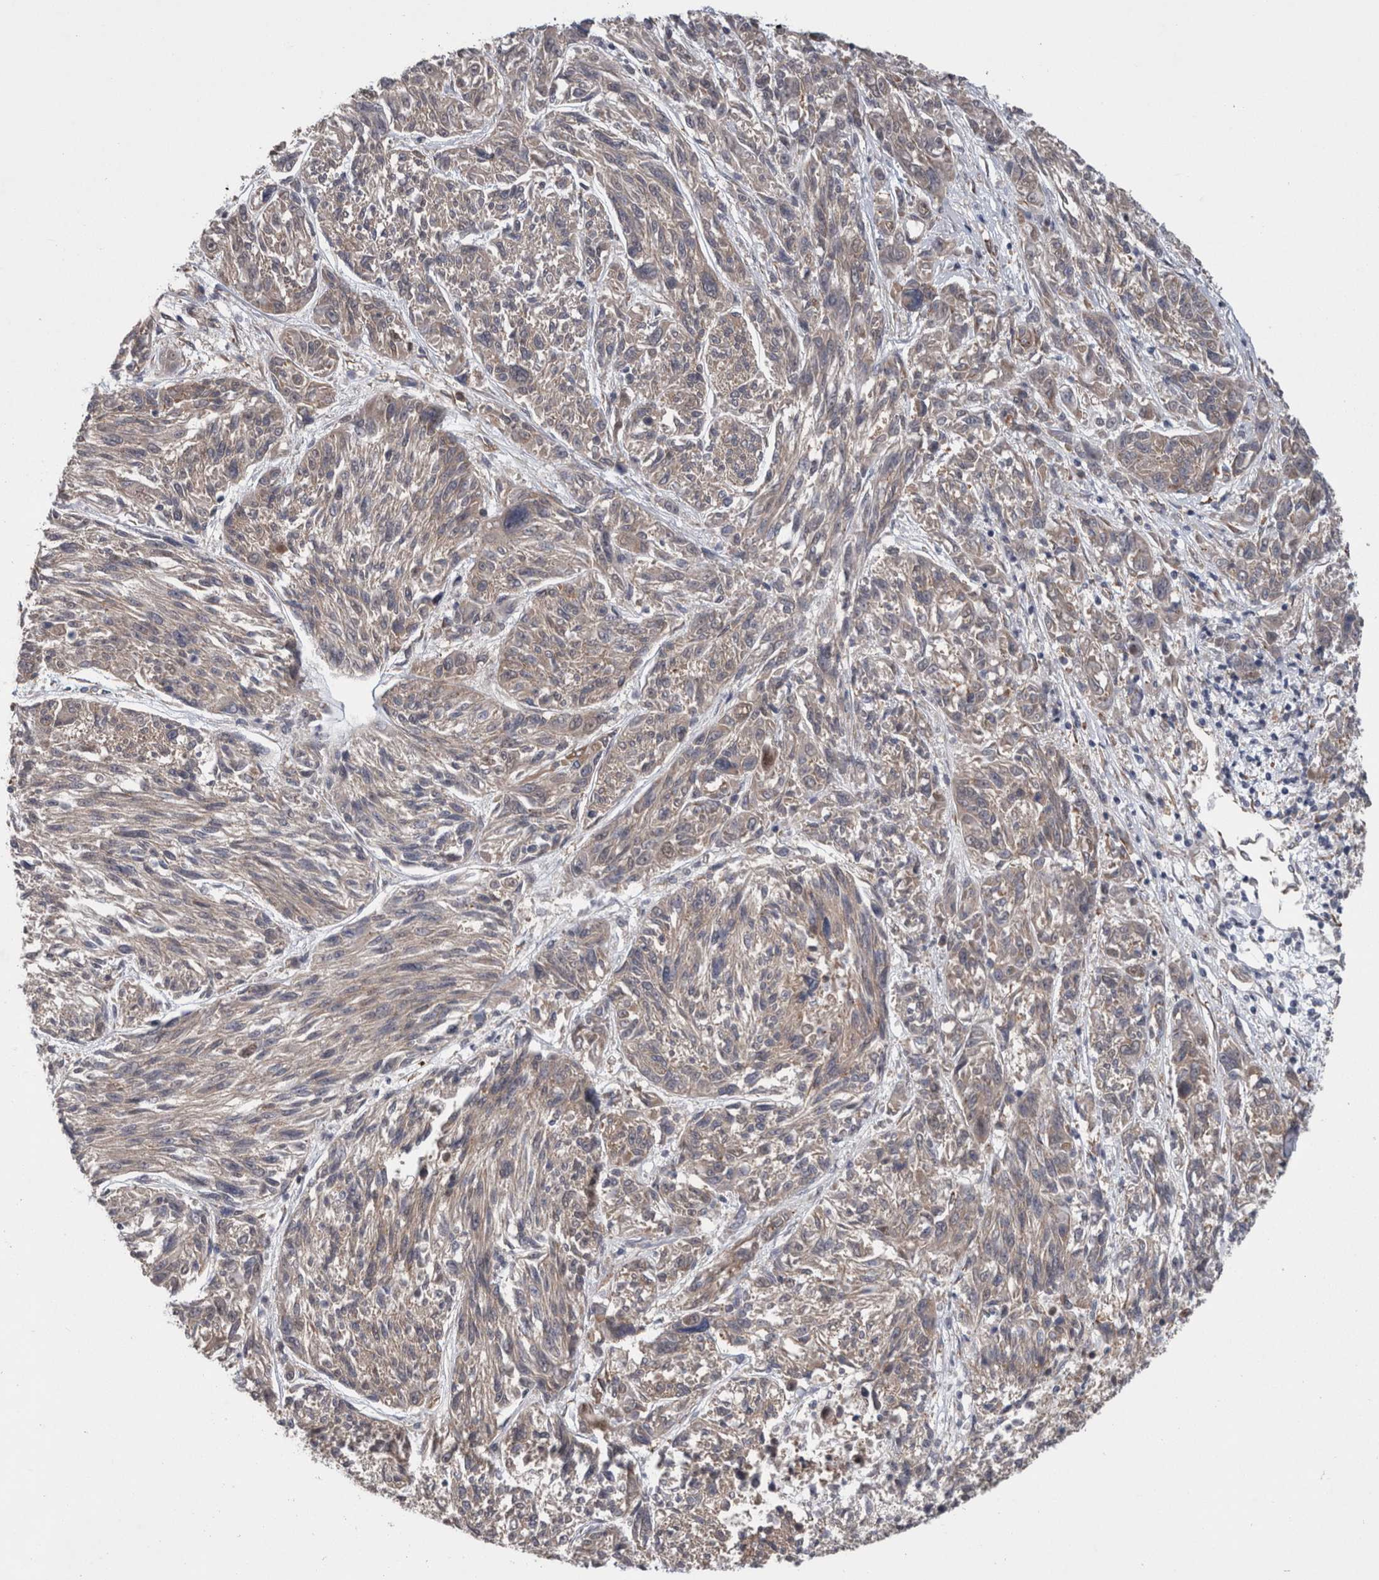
{"staining": {"intensity": "negative", "quantity": "none", "location": "none"}, "tissue": "melanoma", "cell_type": "Tumor cells", "image_type": "cancer", "snomed": [{"axis": "morphology", "description": "Malignant melanoma, NOS"}, {"axis": "topography", "description": "Skin"}], "caption": "The photomicrograph displays no significant staining in tumor cells of melanoma.", "gene": "DDX6", "patient": {"sex": "male", "age": 53}}